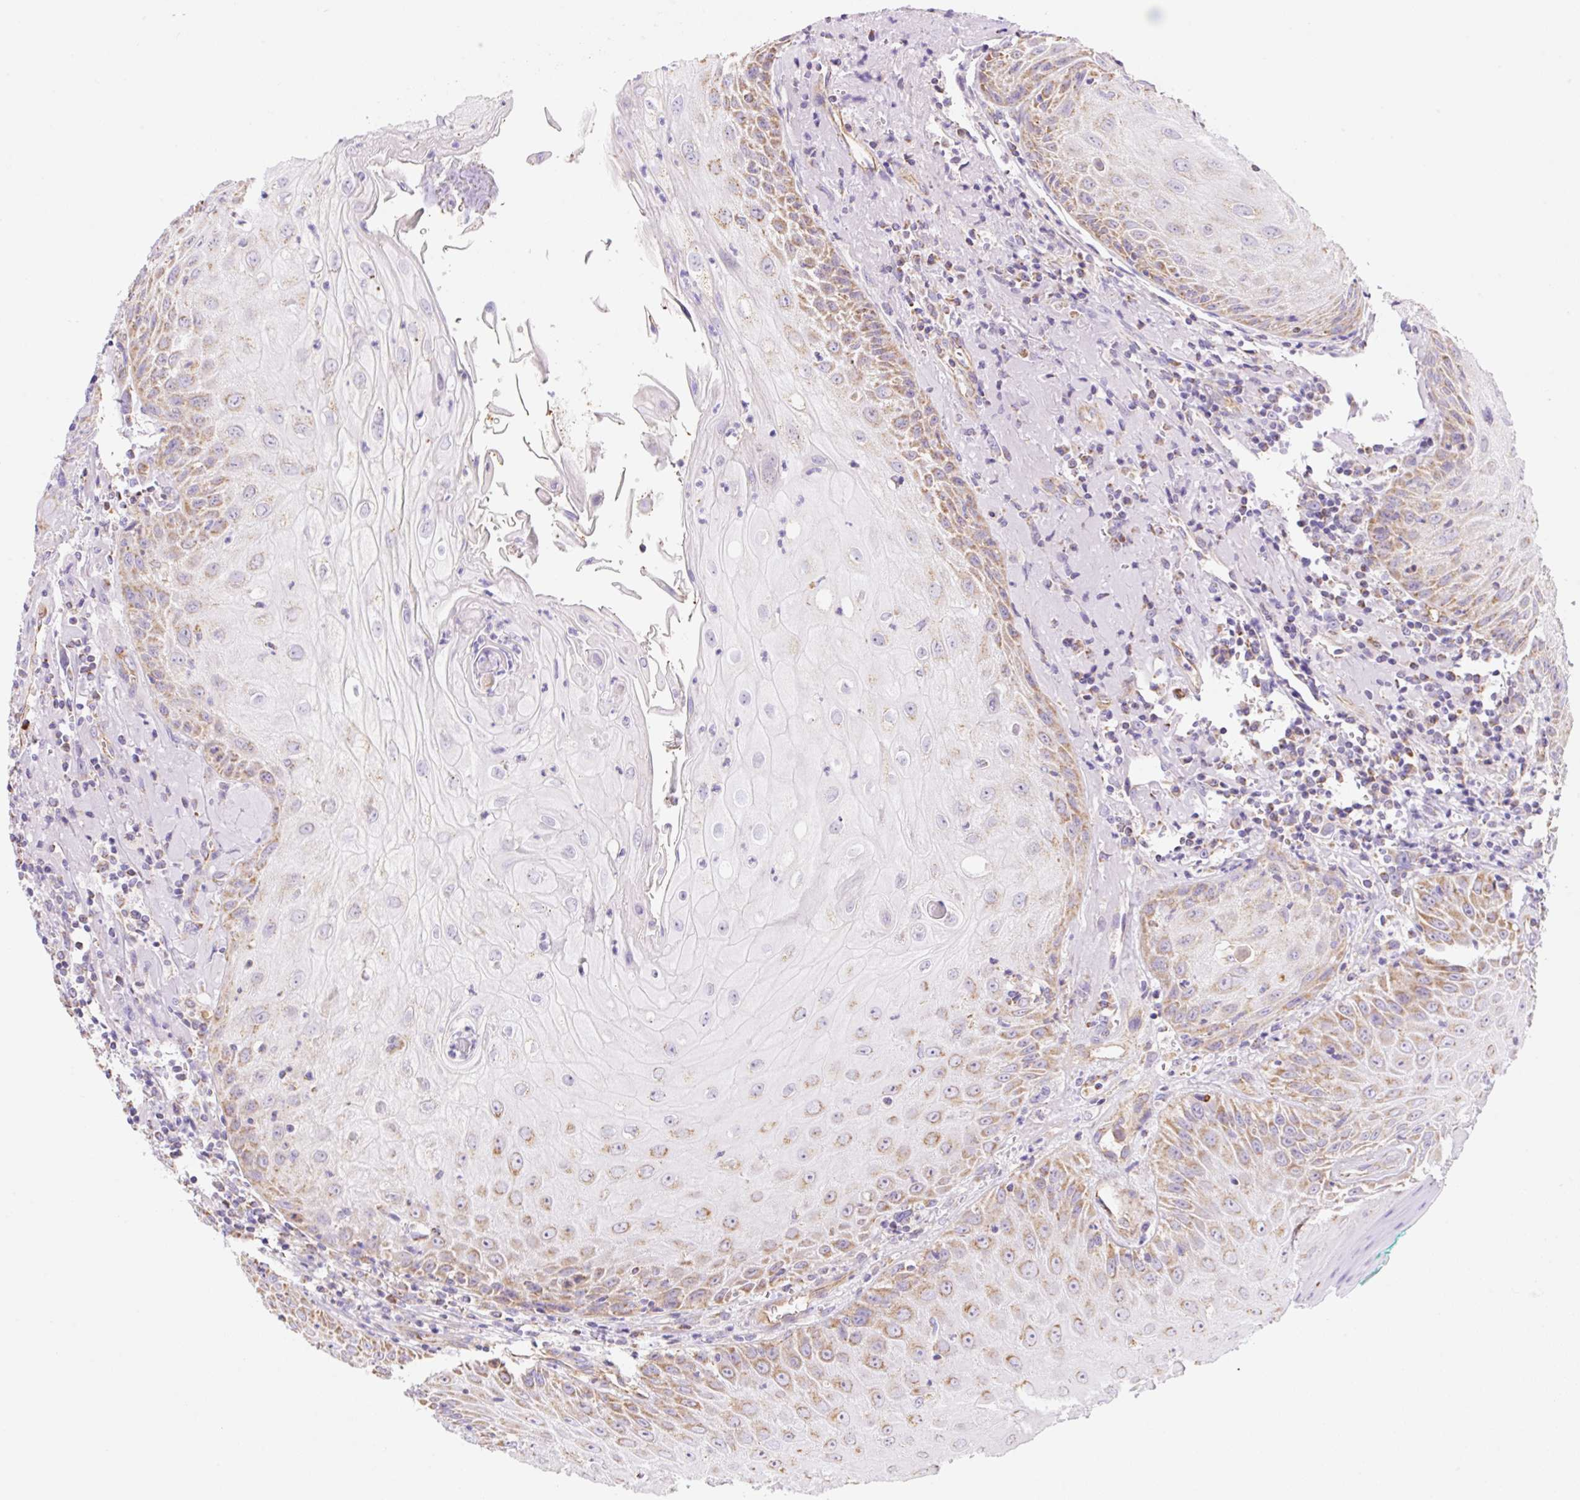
{"staining": {"intensity": "moderate", "quantity": "25%-75%", "location": "cytoplasmic/membranous"}, "tissue": "head and neck cancer", "cell_type": "Tumor cells", "image_type": "cancer", "snomed": [{"axis": "morphology", "description": "Normal tissue, NOS"}, {"axis": "morphology", "description": "Squamous cell carcinoma, NOS"}, {"axis": "topography", "description": "Oral tissue"}, {"axis": "topography", "description": "Head-Neck"}], "caption": "Immunohistochemistry (DAB) staining of head and neck squamous cell carcinoma displays moderate cytoplasmic/membranous protein staining in approximately 25%-75% of tumor cells.", "gene": "ESAM", "patient": {"sex": "female", "age": 70}}